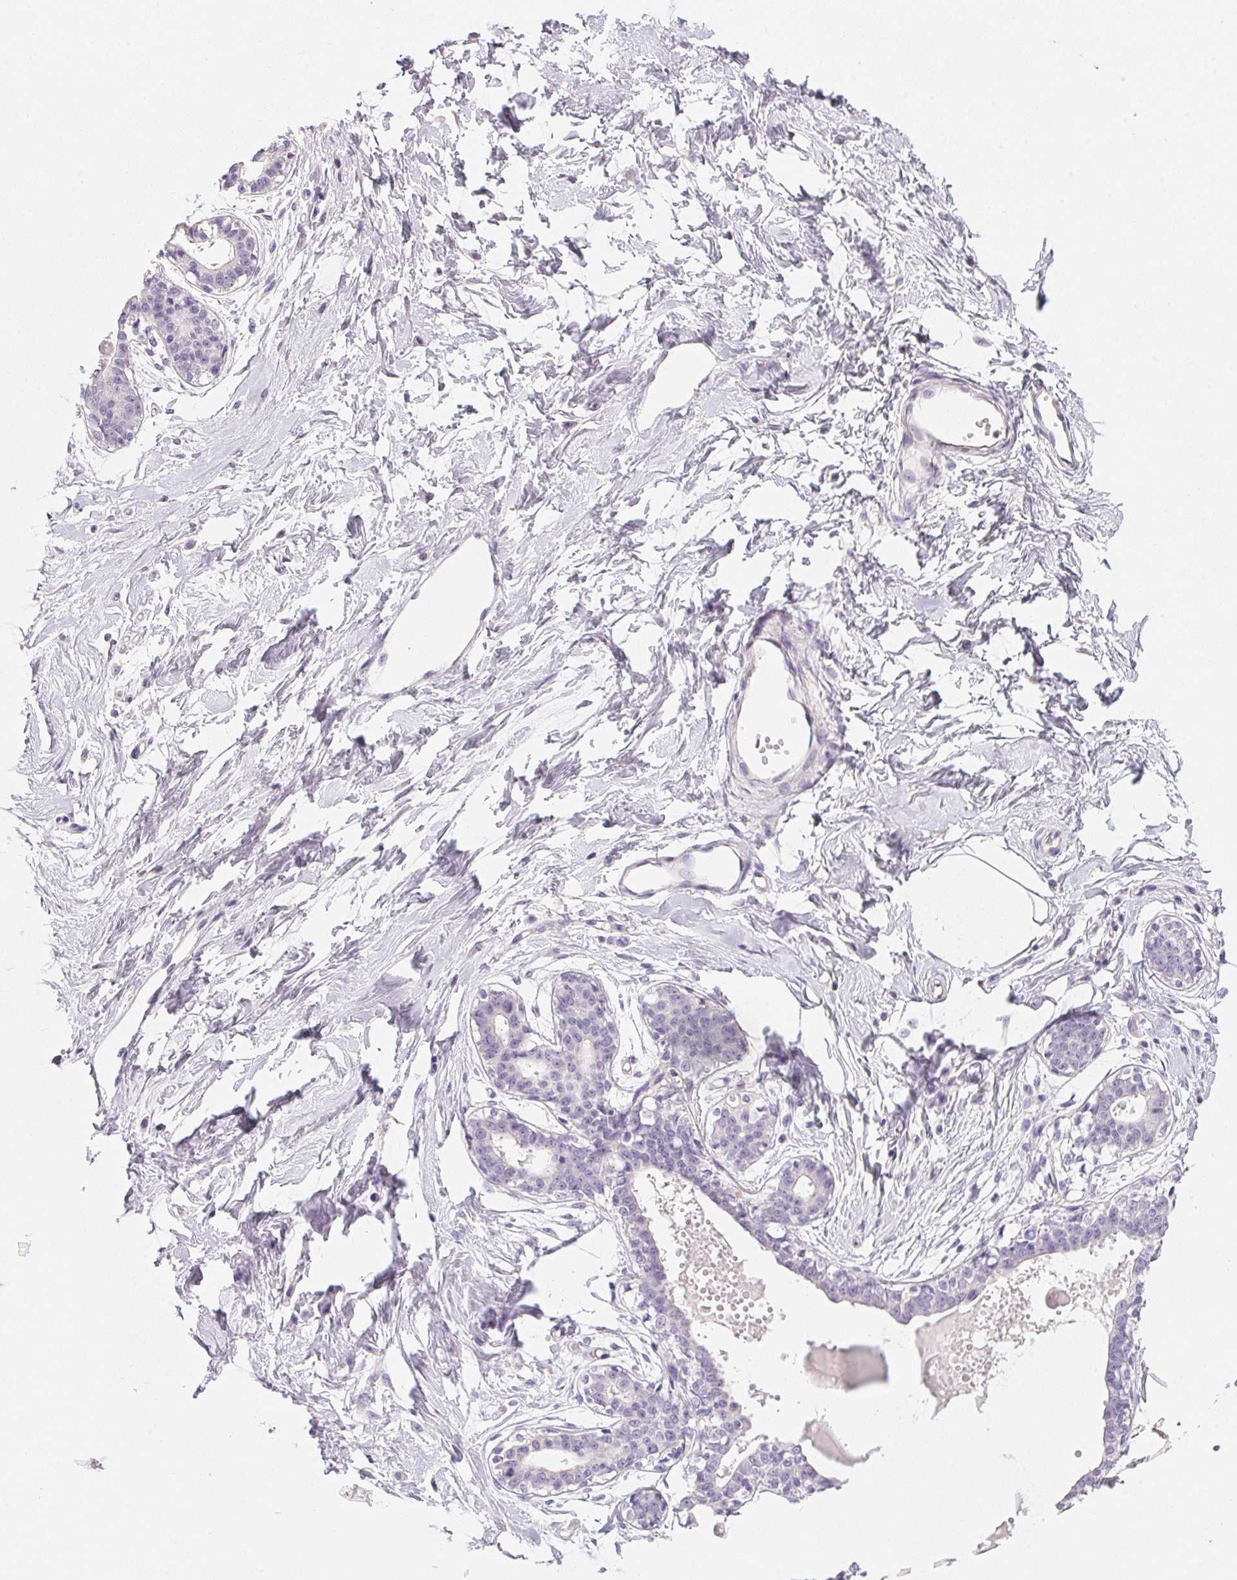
{"staining": {"intensity": "negative", "quantity": "none", "location": "none"}, "tissue": "breast", "cell_type": "Adipocytes", "image_type": "normal", "snomed": [{"axis": "morphology", "description": "Normal tissue, NOS"}, {"axis": "topography", "description": "Breast"}], "caption": "Immunohistochemistry (IHC) photomicrograph of benign breast stained for a protein (brown), which reveals no expression in adipocytes.", "gene": "ACP3", "patient": {"sex": "female", "age": 45}}